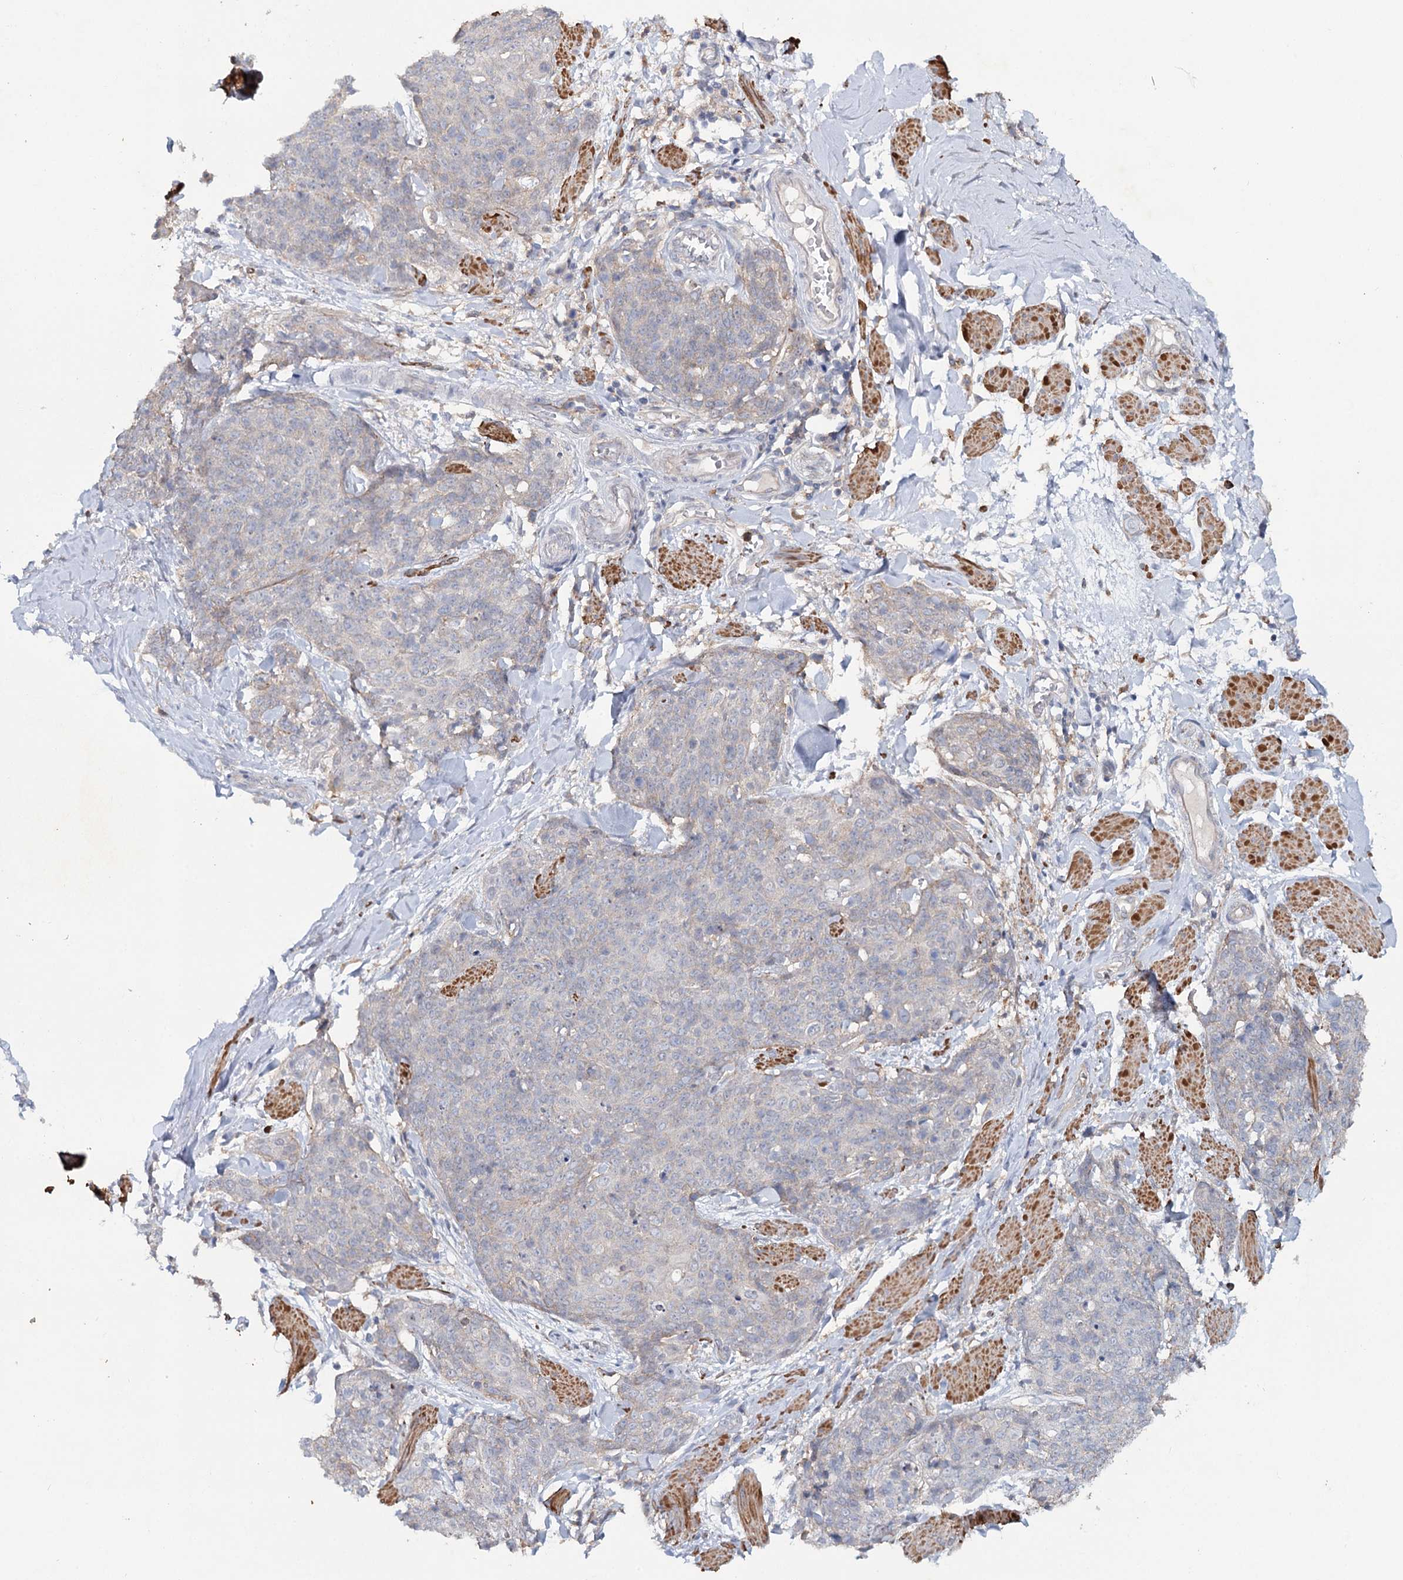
{"staining": {"intensity": "negative", "quantity": "none", "location": "none"}, "tissue": "skin cancer", "cell_type": "Tumor cells", "image_type": "cancer", "snomed": [{"axis": "morphology", "description": "Squamous cell carcinoma, NOS"}, {"axis": "topography", "description": "Skin"}, {"axis": "topography", "description": "Vulva"}], "caption": "Tumor cells show no significant protein expression in squamous cell carcinoma (skin). (IHC, brightfield microscopy, high magnification).", "gene": "ALDH3B1", "patient": {"sex": "female", "age": 85}}